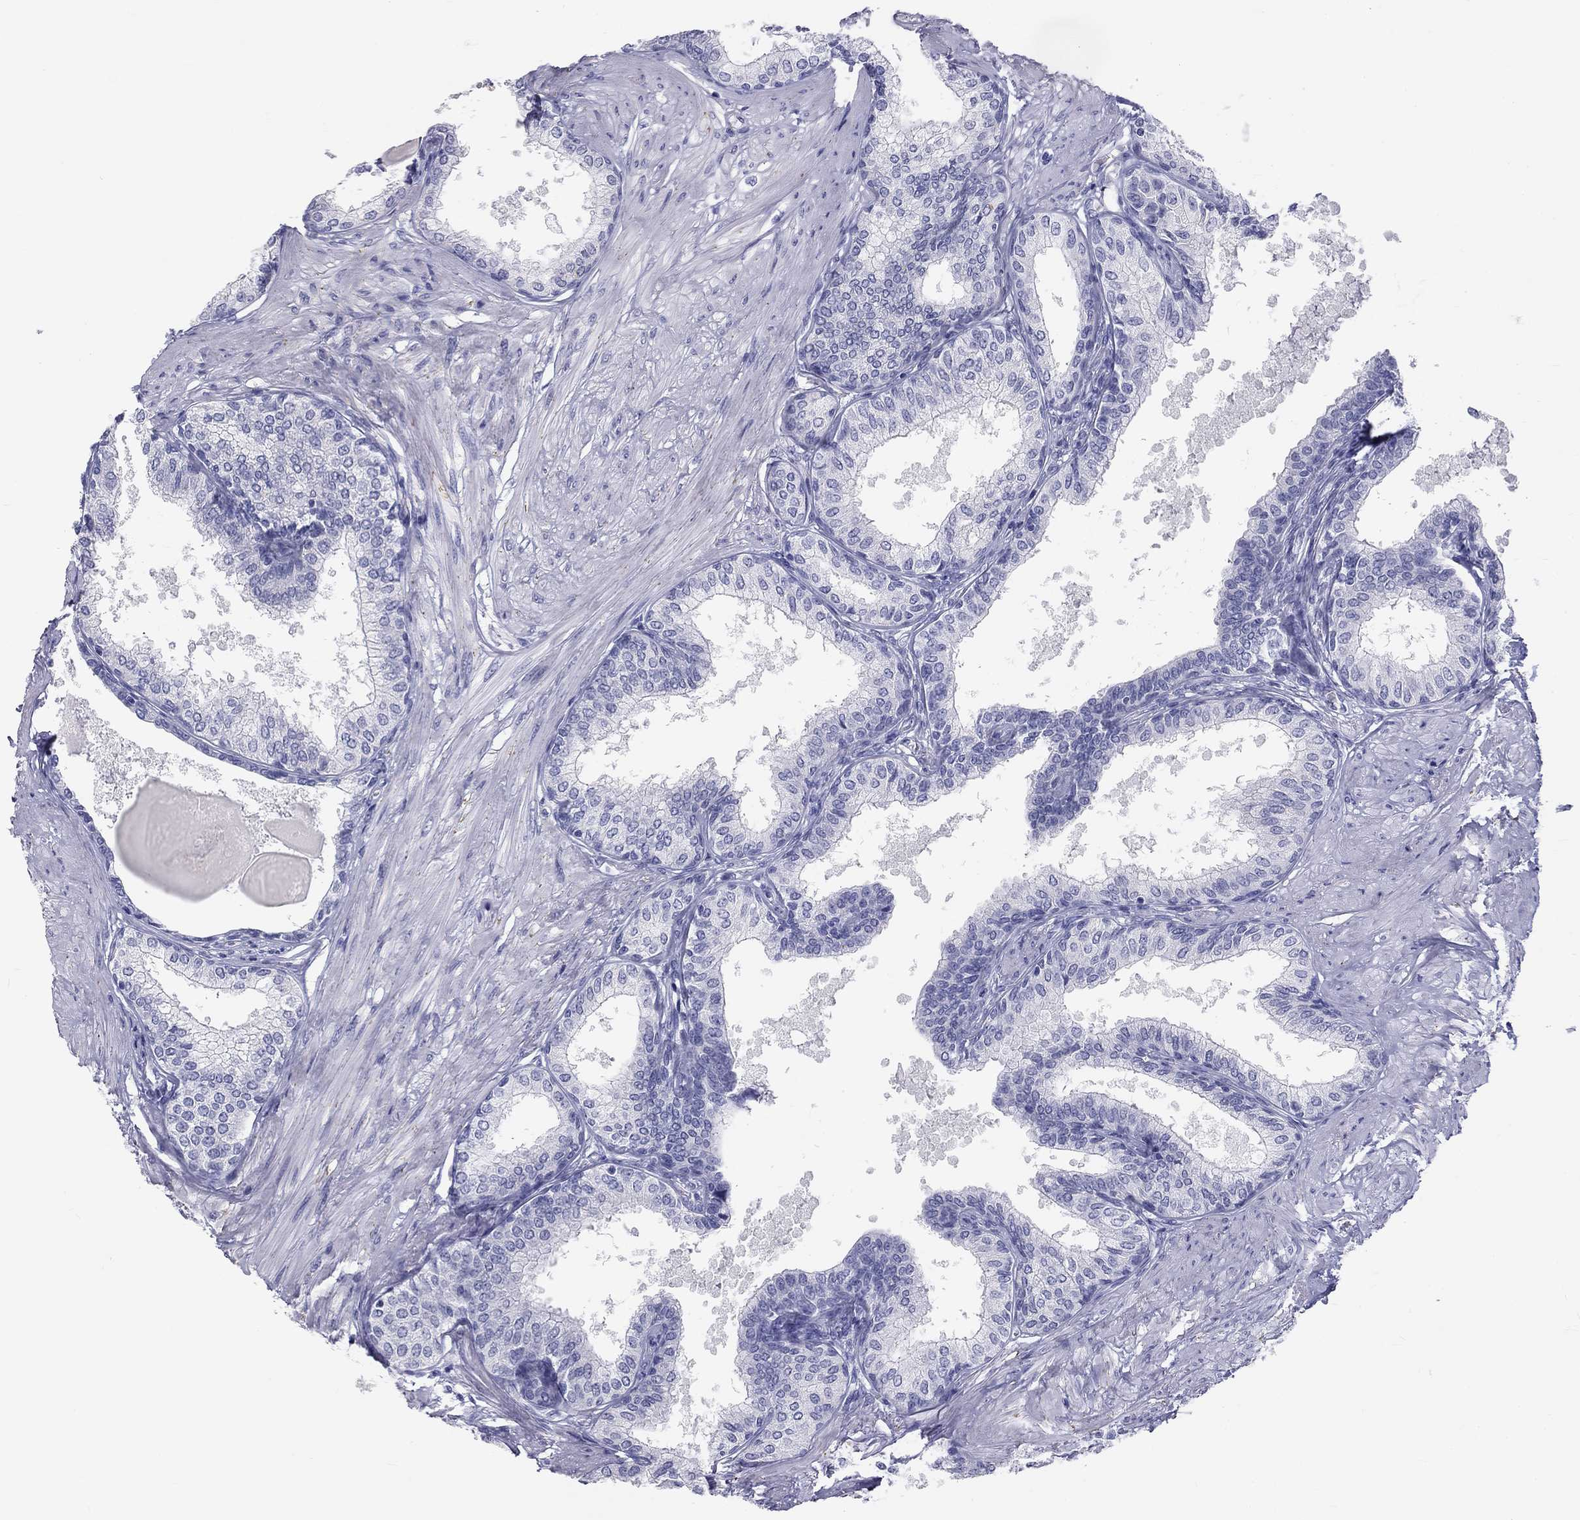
{"staining": {"intensity": "negative", "quantity": "none", "location": "none"}, "tissue": "prostate", "cell_type": "Glandular cells", "image_type": "normal", "snomed": [{"axis": "morphology", "description": "Normal tissue, NOS"}, {"axis": "topography", "description": "Prostate"}], "caption": "An IHC micrograph of normal prostate is shown. There is no staining in glandular cells of prostate.", "gene": "DNALI1", "patient": {"sex": "male", "age": 63}}